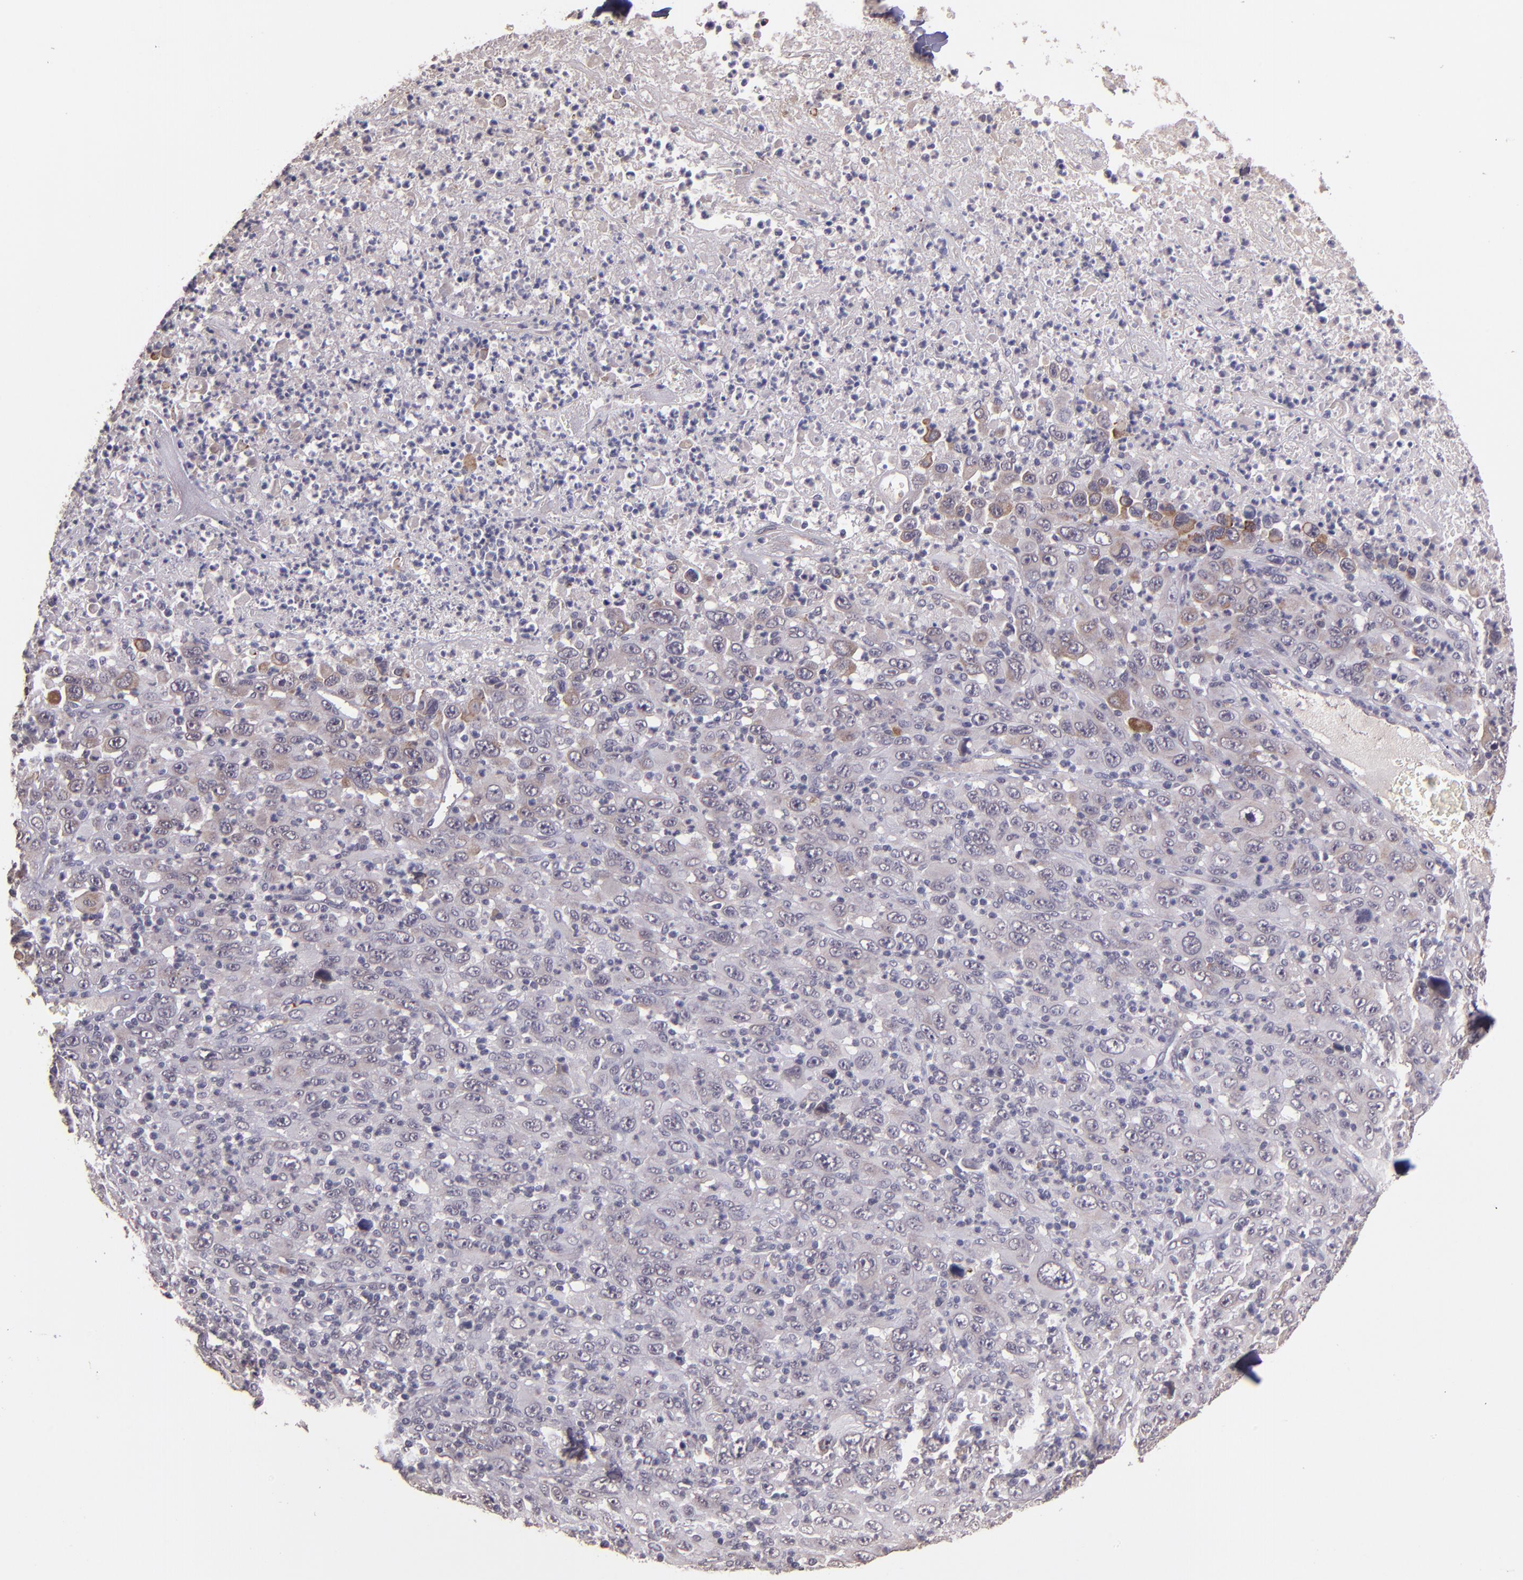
{"staining": {"intensity": "weak", "quantity": "<25%", "location": "cytoplasmic/membranous"}, "tissue": "melanoma", "cell_type": "Tumor cells", "image_type": "cancer", "snomed": [{"axis": "morphology", "description": "Malignant melanoma, Metastatic site"}, {"axis": "topography", "description": "Skin"}], "caption": "This is an immunohistochemistry (IHC) image of human melanoma. There is no positivity in tumor cells.", "gene": "TAF7L", "patient": {"sex": "female", "age": 56}}